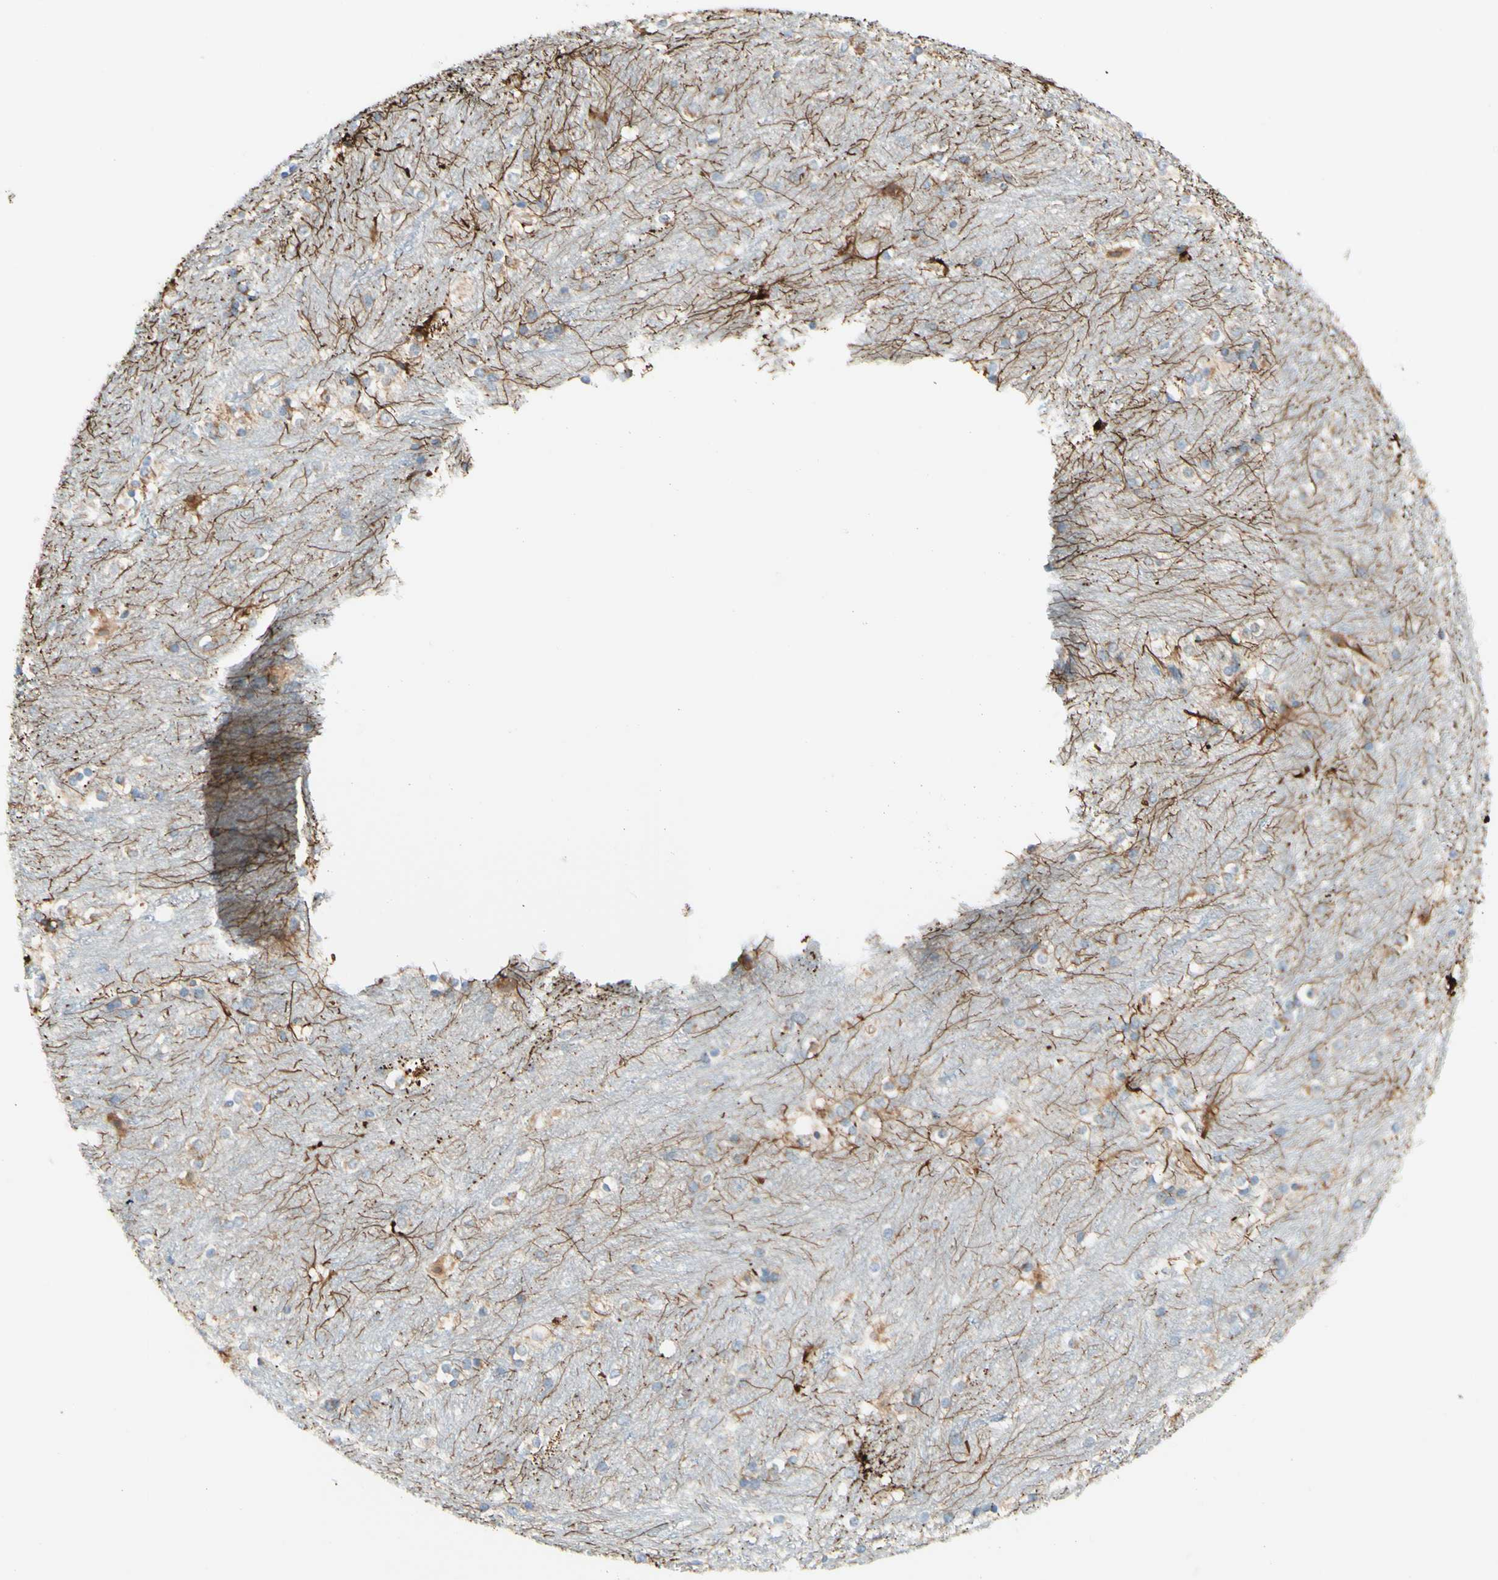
{"staining": {"intensity": "strong", "quantity": "<25%", "location": "cytoplasmic/membranous"}, "tissue": "caudate", "cell_type": "Glial cells", "image_type": "normal", "snomed": [{"axis": "morphology", "description": "Normal tissue, NOS"}, {"axis": "topography", "description": "Lateral ventricle wall"}], "caption": "Immunohistochemical staining of normal caudate reveals medium levels of strong cytoplasmic/membranous expression in approximately <25% of glial cells.", "gene": "ARMC10", "patient": {"sex": "female", "age": 19}}